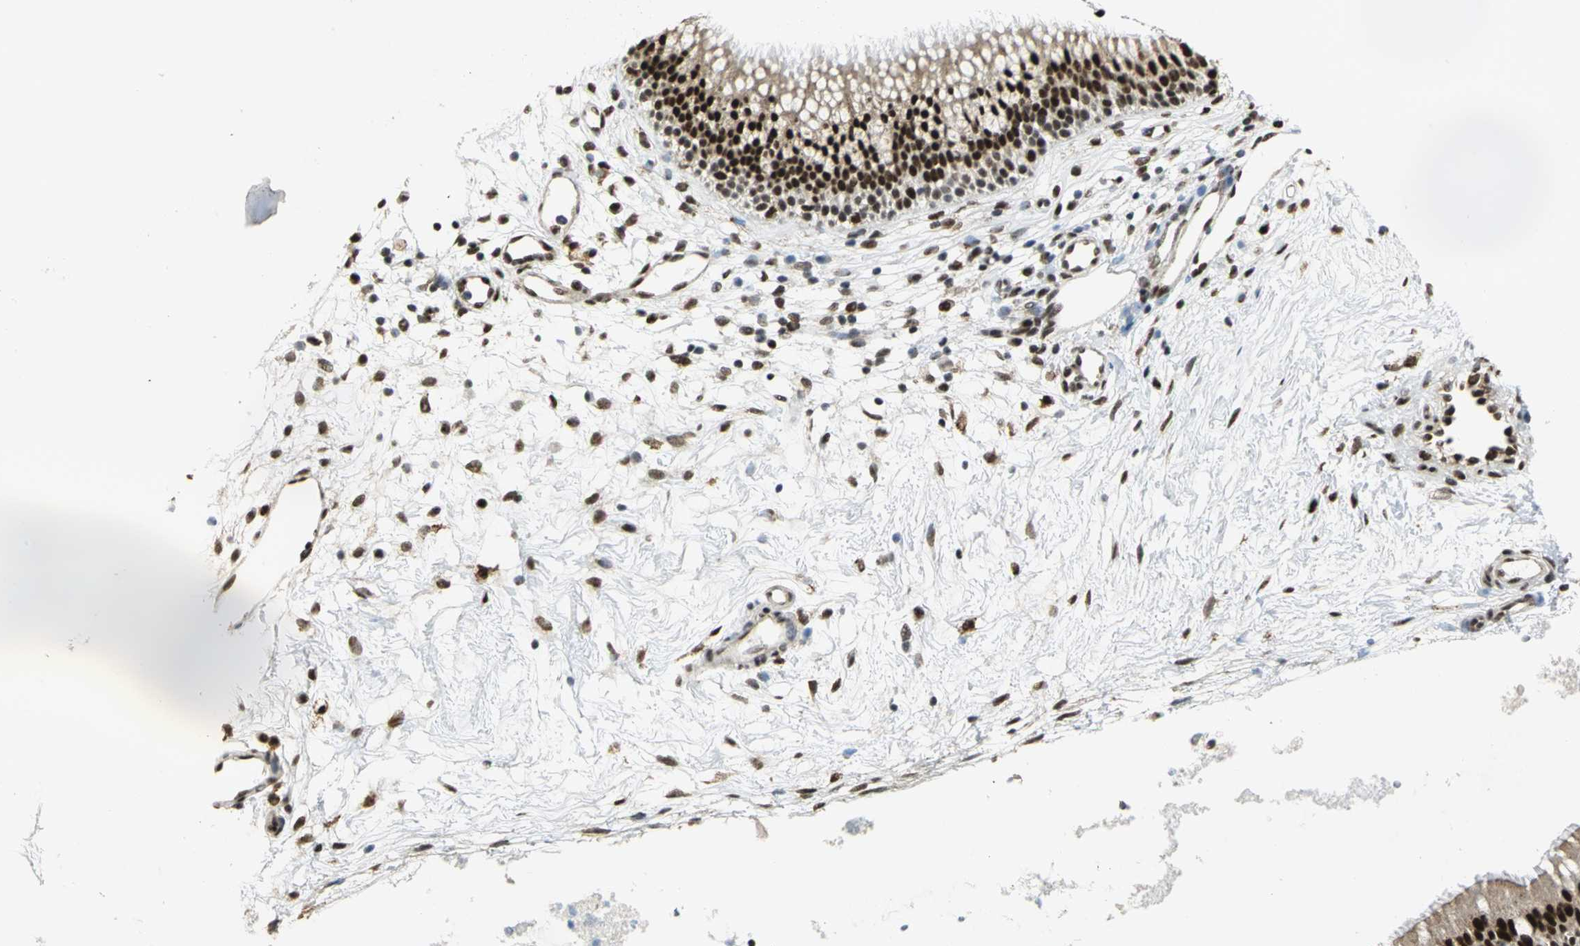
{"staining": {"intensity": "strong", "quantity": ">75%", "location": "nuclear"}, "tissue": "nasopharynx", "cell_type": "Respiratory epithelial cells", "image_type": "normal", "snomed": [{"axis": "morphology", "description": "Normal tissue, NOS"}, {"axis": "topography", "description": "Nasopharynx"}], "caption": "Nasopharynx stained with a brown dye demonstrates strong nuclear positive expression in approximately >75% of respiratory epithelial cells.", "gene": "DDX5", "patient": {"sex": "male", "age": 21}}